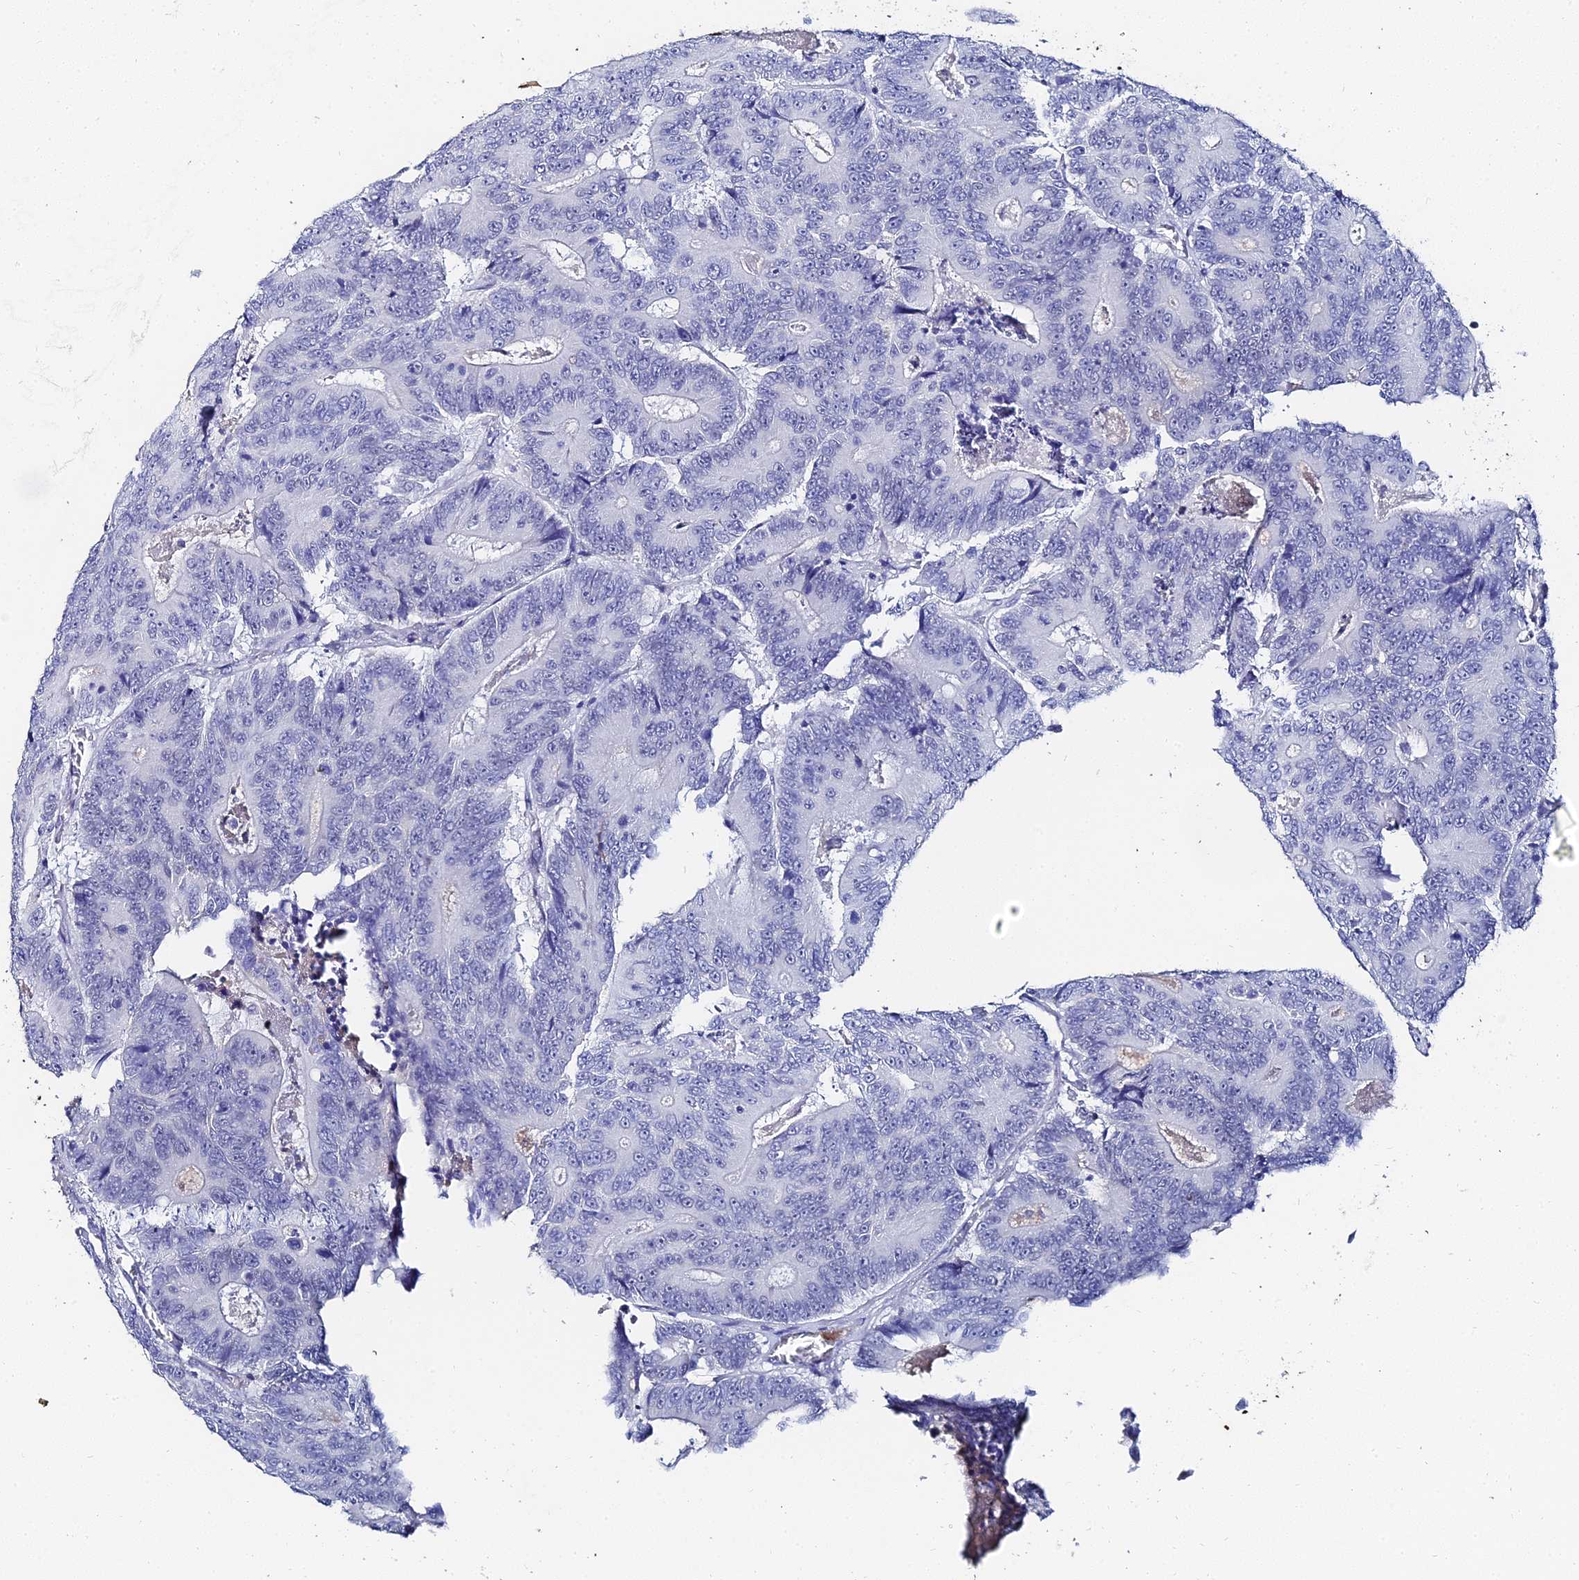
{"staining": {"intensity": "negative", "quantity": "none", "location": "none"}, "tissue": "colorectal cancer", "cell_type": "Tumor cells", "image_type": "cancer", "snomed": [{"axis": "morphology", "description": "Adenocarcinoma, NOS"}, {"axis": "topography", "description": "Colon"}], "caption": "Immunohistochemistry of human adenocarcinoma (colorectal) exhibits no positivity in tumor cells.", "gene": "KRT17", "patient": {"sex": "male", "age": 83}}